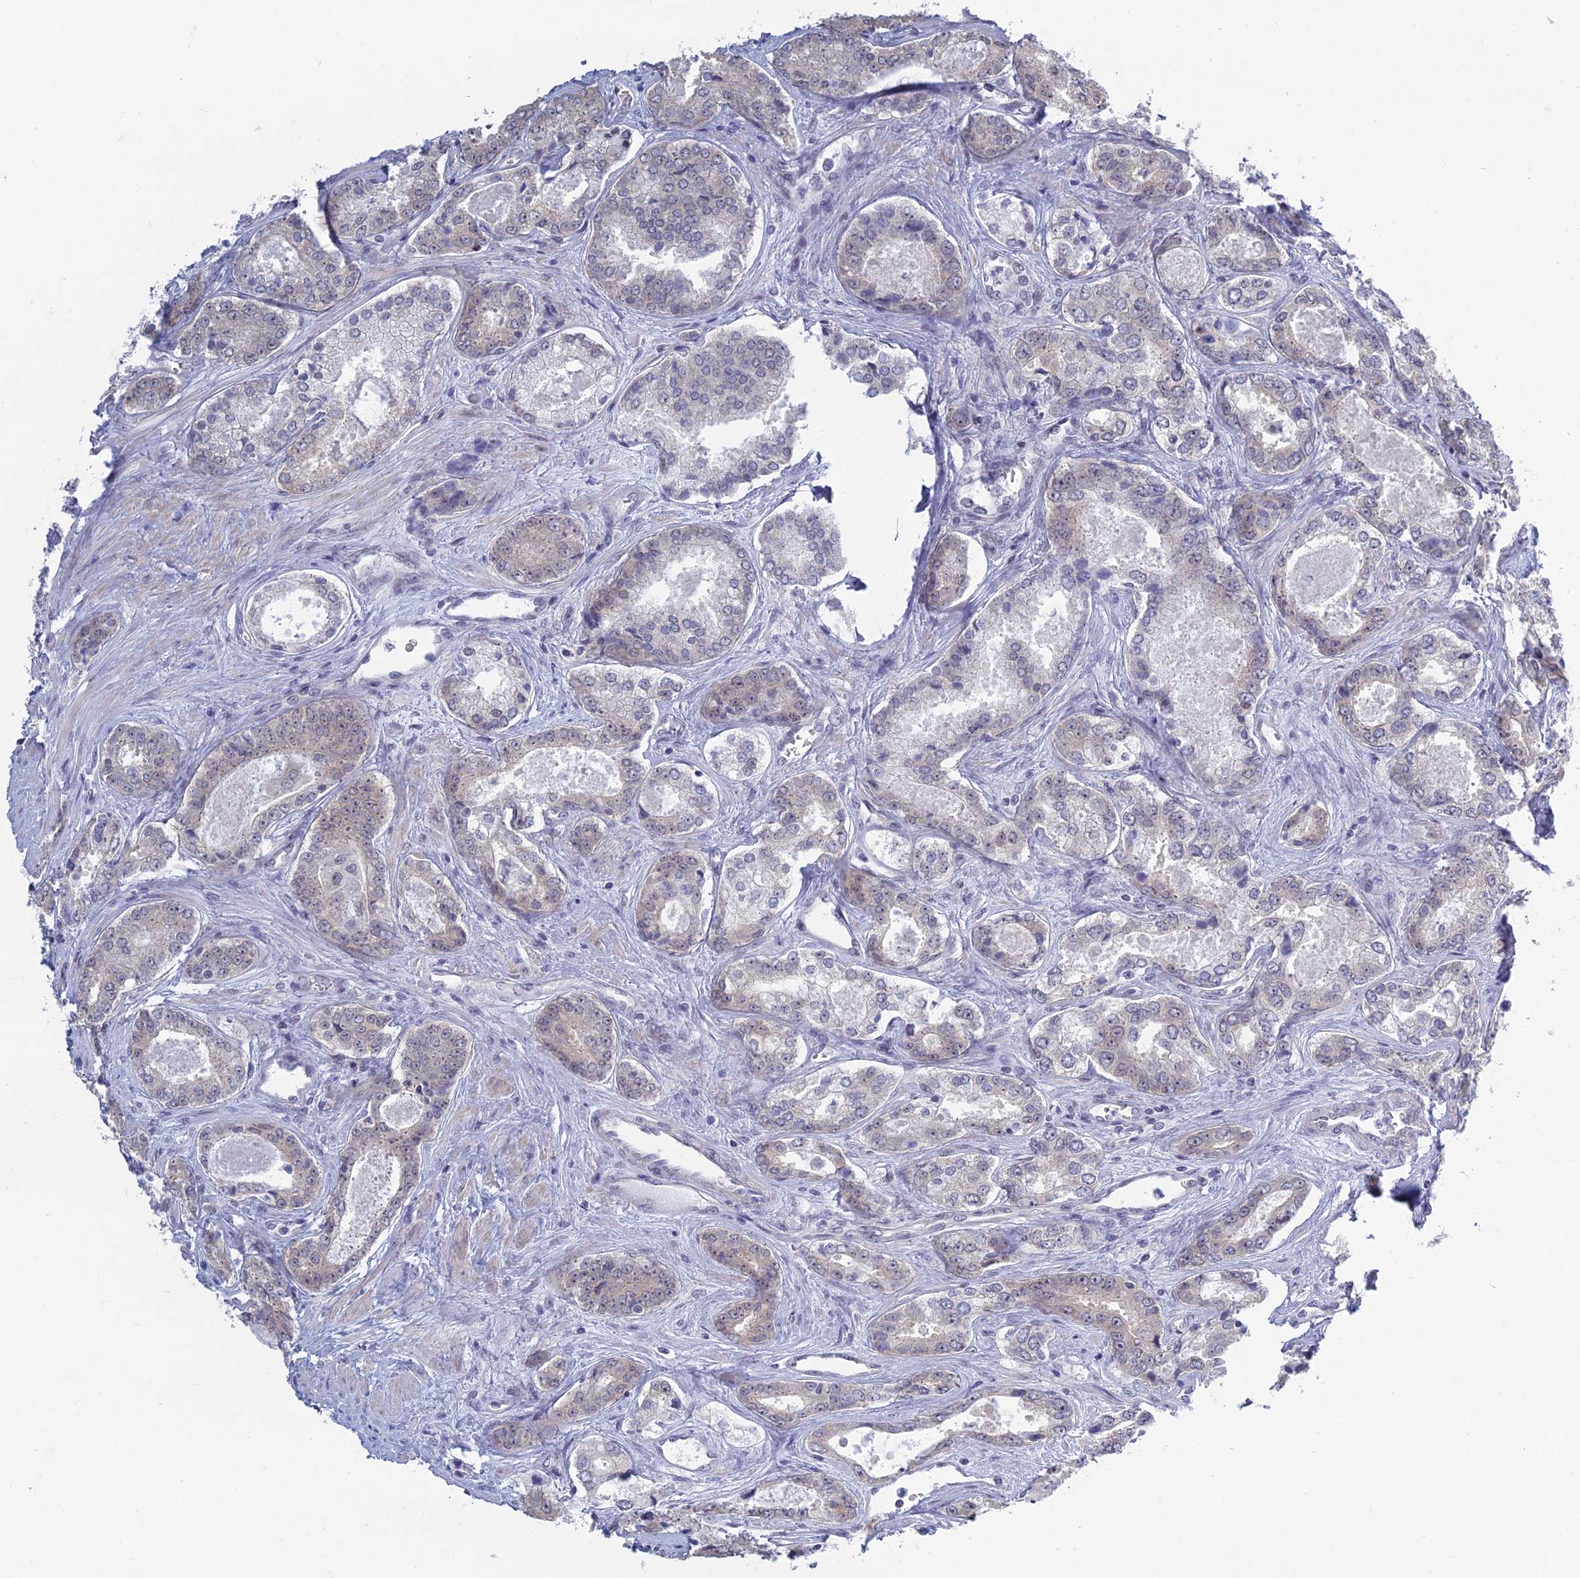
{"staining": {"intensity": "negative", "quantity": "none", "location": "none"}, "tissue": "prostate cancer", "cell_type": "Tumor cells", "image_type": "cancer", "snomed": [{"axis": "morphology", "description": "Adenocarcinoma, Low grade"}, {"axis": "topography", "description": "Prostate"}], "caption": "This is an immunohistochemistry photomicrograph of human prostate cancer (low-grade adenocarcinoma). There is no expression in tumor cells.", "gene": "RPS19BP1", "patient": {"sex": "male", "age": 68}}